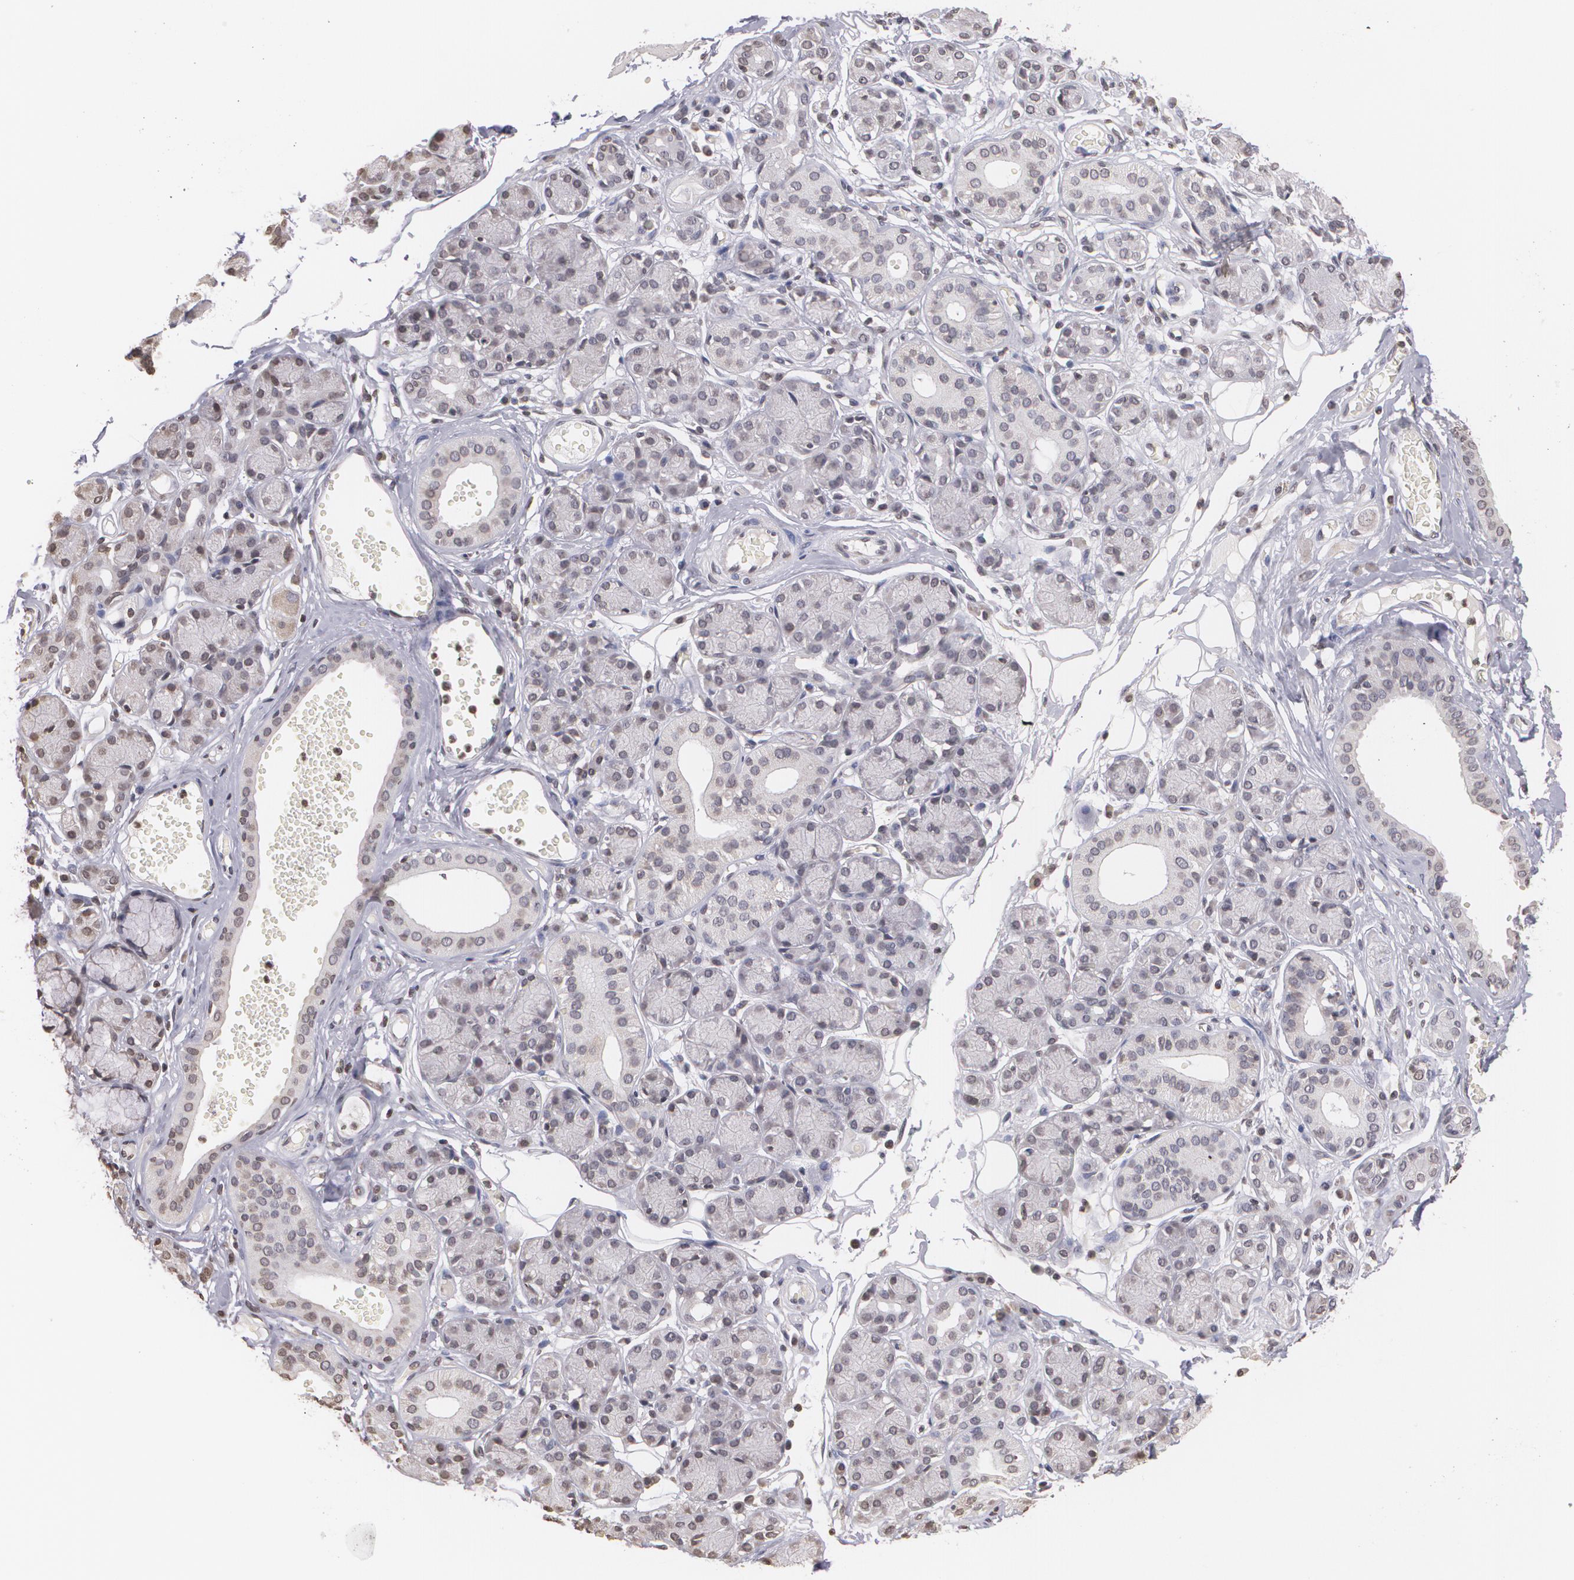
{"staining": {"intensity": "negative", "quantity": "none", "location": "none"}, "tissue": "salivary gland", "cell_type": "Glandular cells", "image_type": "normal", "snomed": [{"axis": "morphology", "description": "Normal tissue, NOS"}, {"axis": "topography", "description": "Salivary gland"}], "caption": "IHC image of normal salivary gland: salivary gland stained with DAB exhibits no significant protein positivity in glandular cells. The staining is performed using DAB brown chromogen with nuclei counter-stained in using hematoxylin.", "gene": "THRB", "patient": {"sex": "male", "age": 54}}